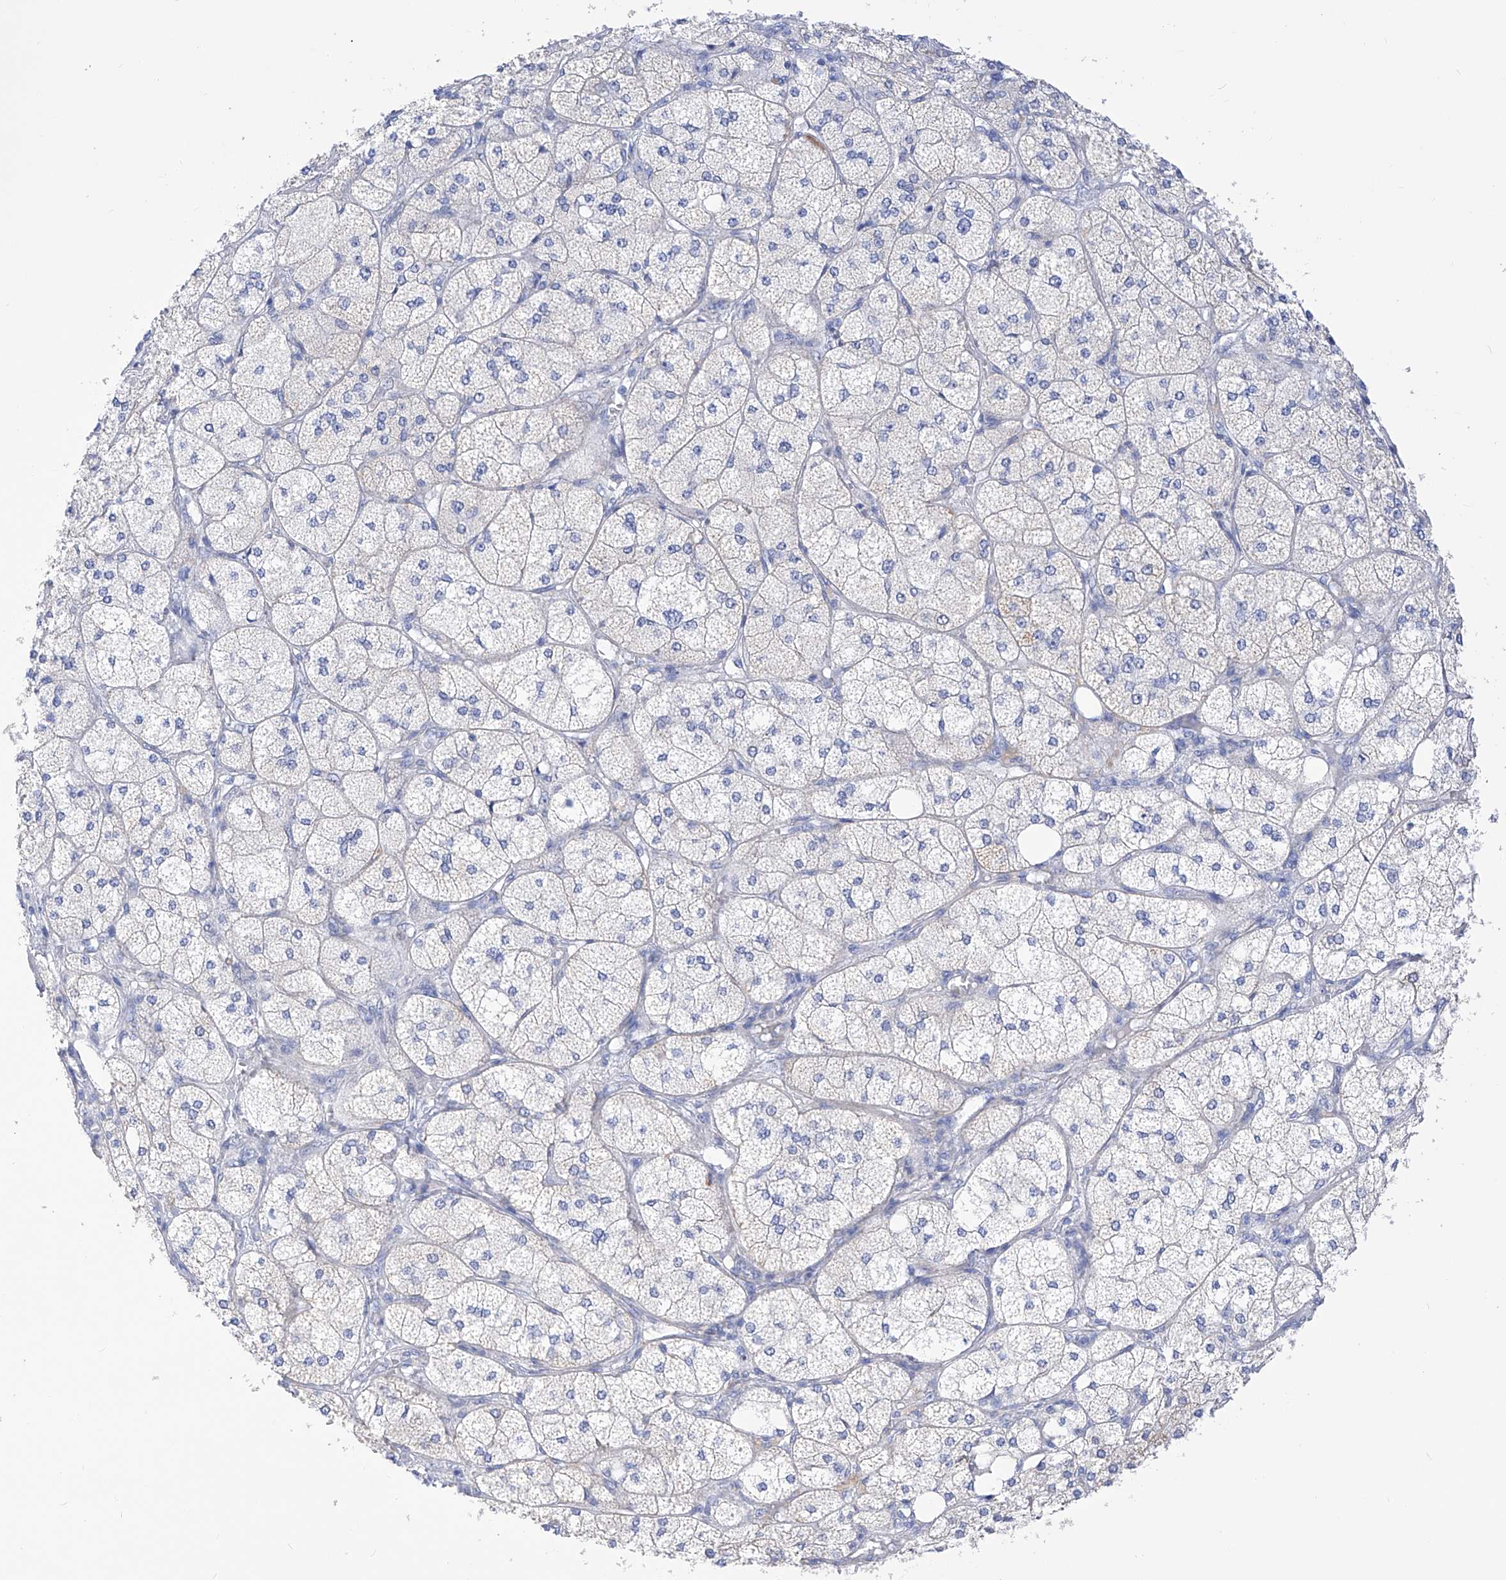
{"staining": {"intensity": "weak", "quantity": "<25%", "location": "cytoplasmic/membranous"}, "tissue": "adrenal gland", "cell_type": "Glandular cells", "image_type": "normal", "snomed": [{"axis": "morphology", "description": "Normal tissue, NOS"}, {"axis": "topography", "description": "Adrenal gland"}], "caption": "Immunohistochemistry (IHC) of unremarkable adrenal gland demonstrates no staining in glandular cells.", "gene": "FLG", "patient": {"sex": "female", "age": 61}}